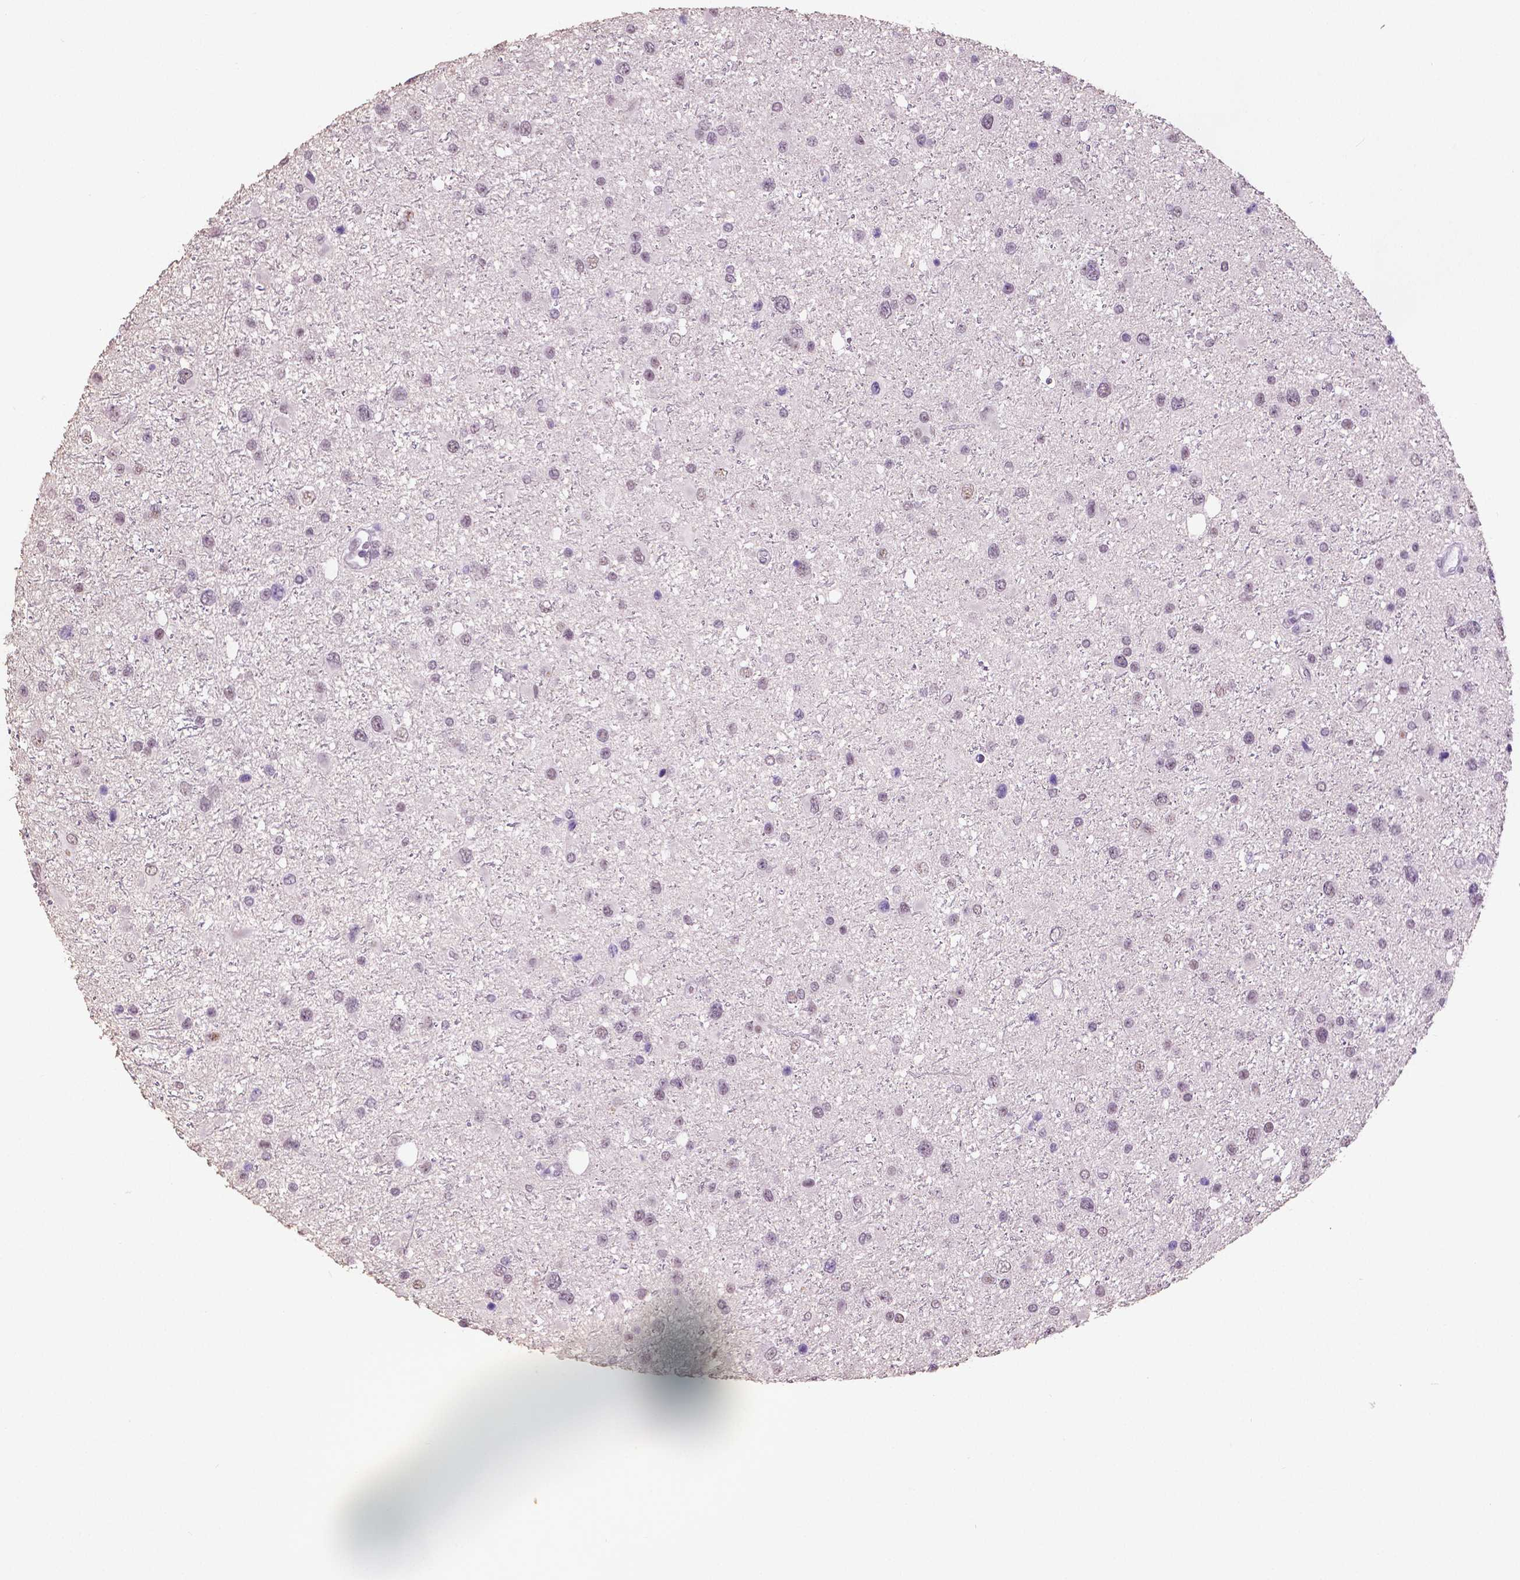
{"staining": {"intensity": "weak", "quantity": "<25%", "location": "cytoplasmic/membranous"}, "tissue": "glioma", "cell_type": "Tumor cells", "image_type": "cancer", "snomed": [{"axis": "morphology", "description": "Glioma, malignant, Low grade"}, {"axis": "topography", "description": "Brain"}], "caption": "High power microscopy photomicrograph of an immunohistochemistry (IHC) histopathology image of malignant glioma (low-grade), revealing no significant staining in tumor cells.", "gene": "IGF2BP1", "patient": {"sex": "female", "age": 32}}